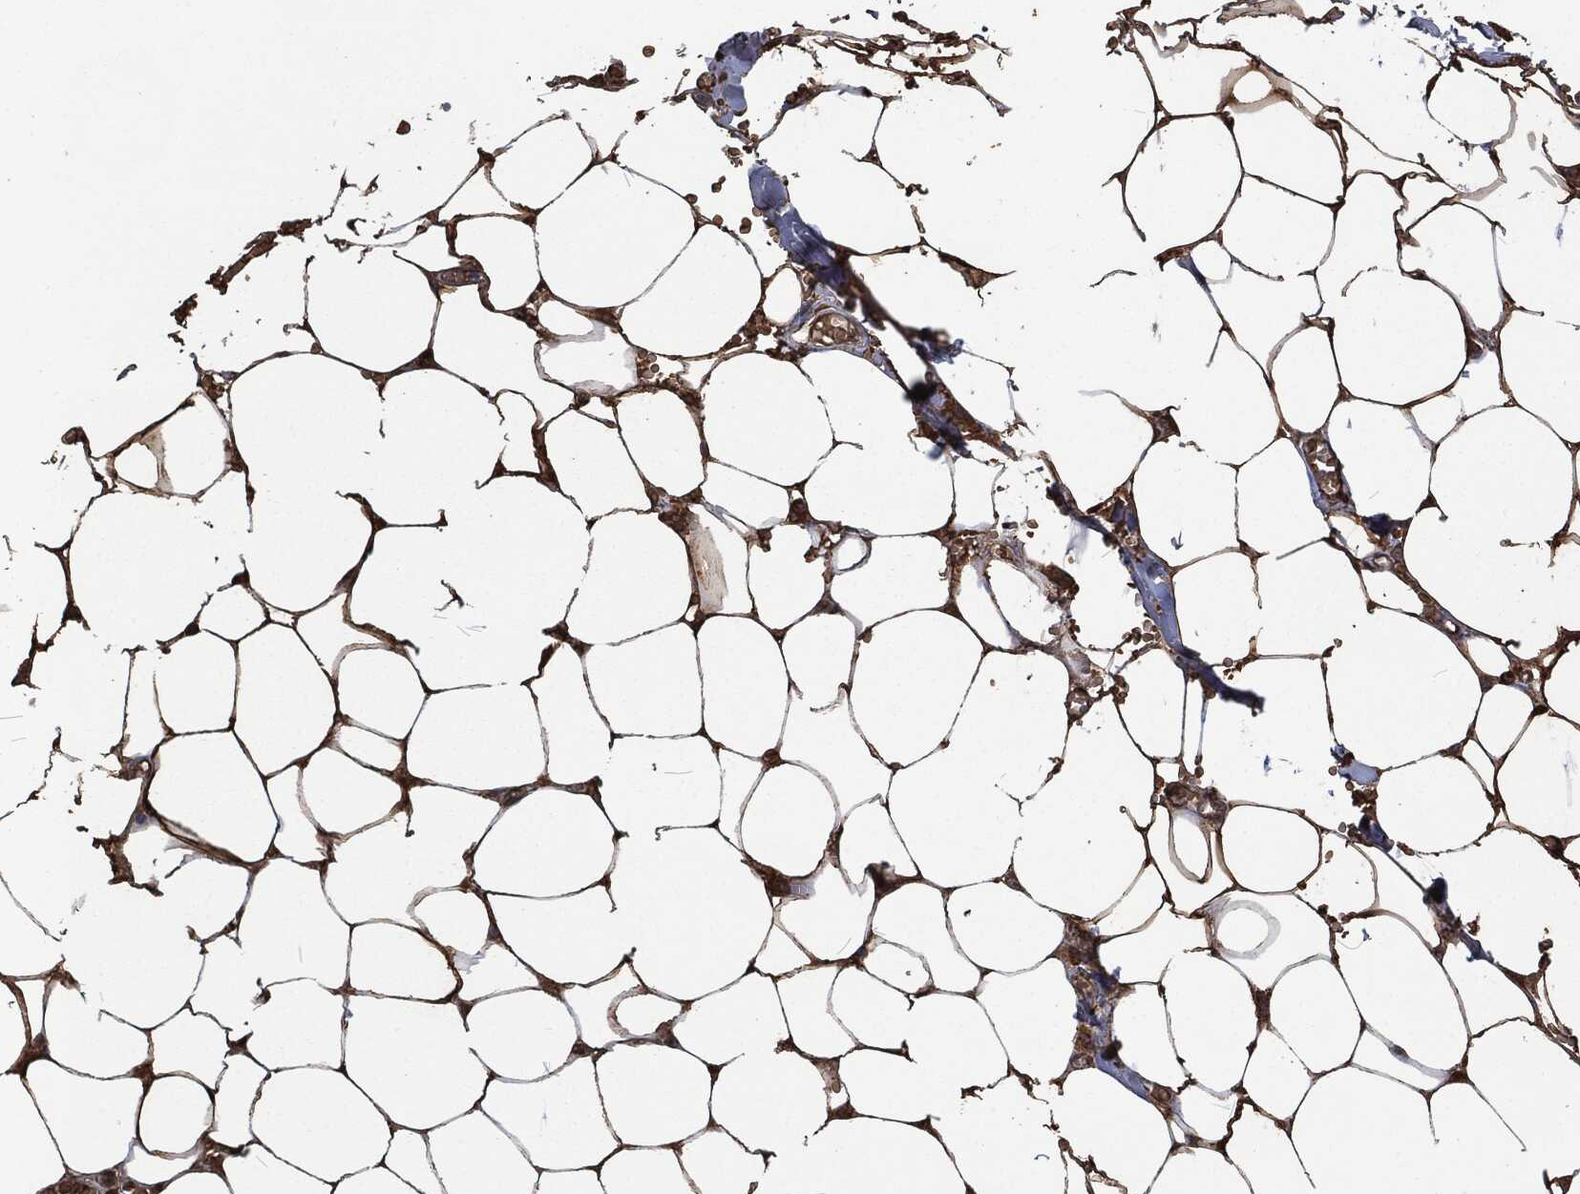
{"staining": {"intensity": "strong", "quantity": ">75%", "location": "cytoplasmic/membranous"}, "tissue": "adipose tissue", "cell_type": "Adipocytes", "image_type": "normal", "snomed": [{"axis": "morphology", "description": "Normal tissue, NOS"}, {"axis": "morphology", "description": "Squamous cell carcinoma, NOS"}, {"axis": "topography", "description": "Cartilage tissue"}, {"axis": "topography", "description": "Lung"}], "caption": "This micrograph displays immunohistochemistry (IHC) staining of benign adipose tissue, with high strong cytoplasmic/membranous expression in approximately >75% of adipocytes.", "gene": "PRDX4", "patient": {"sex": "male", "age": 66}}